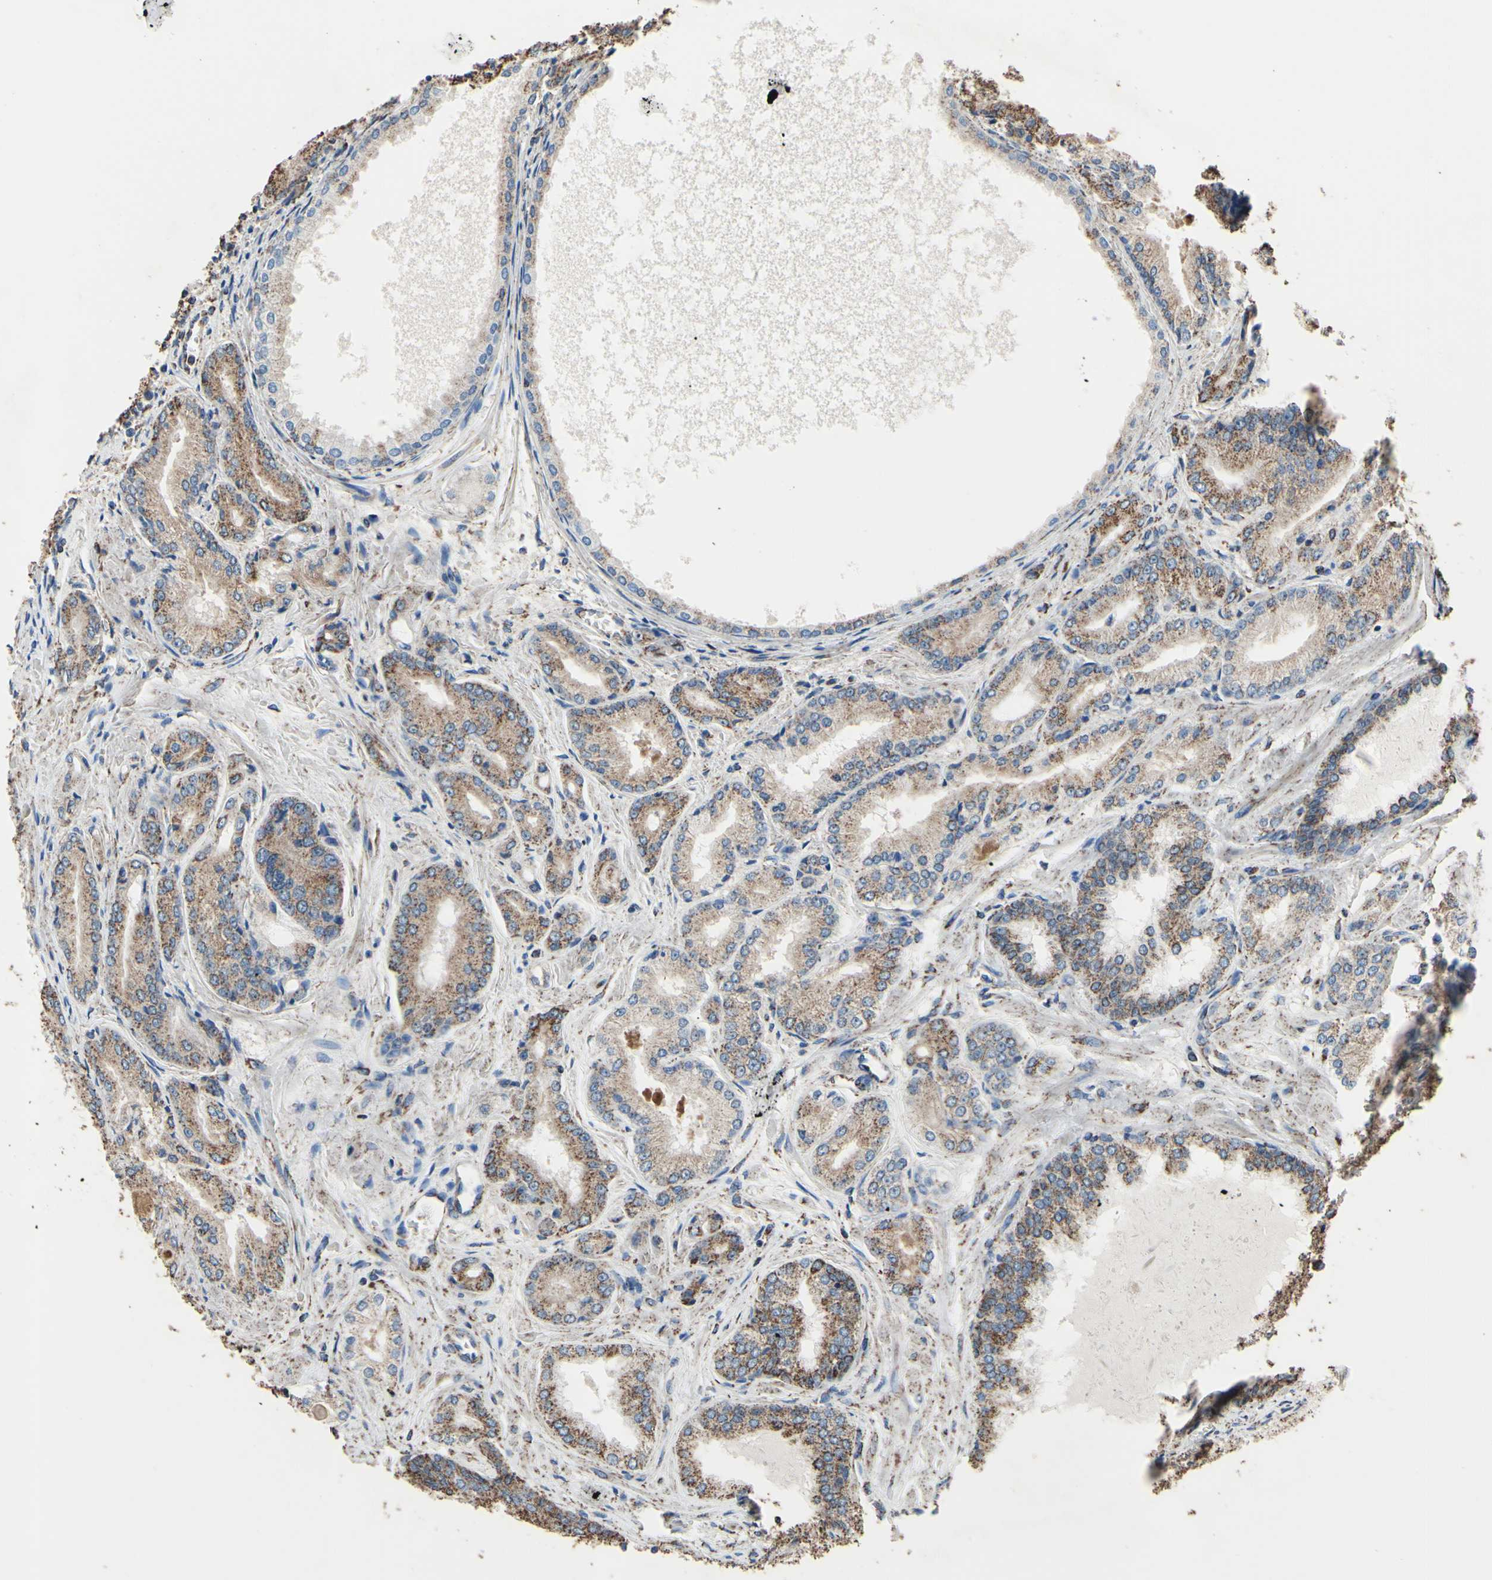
{"staining": {"intensity": "moderate", "quantity": "25%-75%", "location": "cytoplasmic/membranous"}, "tissue": "prostate cancer", "cell_type": "Tumor cells", "image_type": "cancer", "snomed": [{"axis": "morphology", "description": "Adenocarcinoma, High grade"}, {"axis": "topography", "description": "Prostate"}], "caption": "An immunohistochemistry micrograph of neoplastic tissue is shown. Protein staining in brown shows moderate cytoplasmic/membranous positivity in prostate cancer (adenocarcinoma (high-grade)) within tumor cells.", "gene": "CMKLR2", "patient": {"sex": "male", "age": 59}}